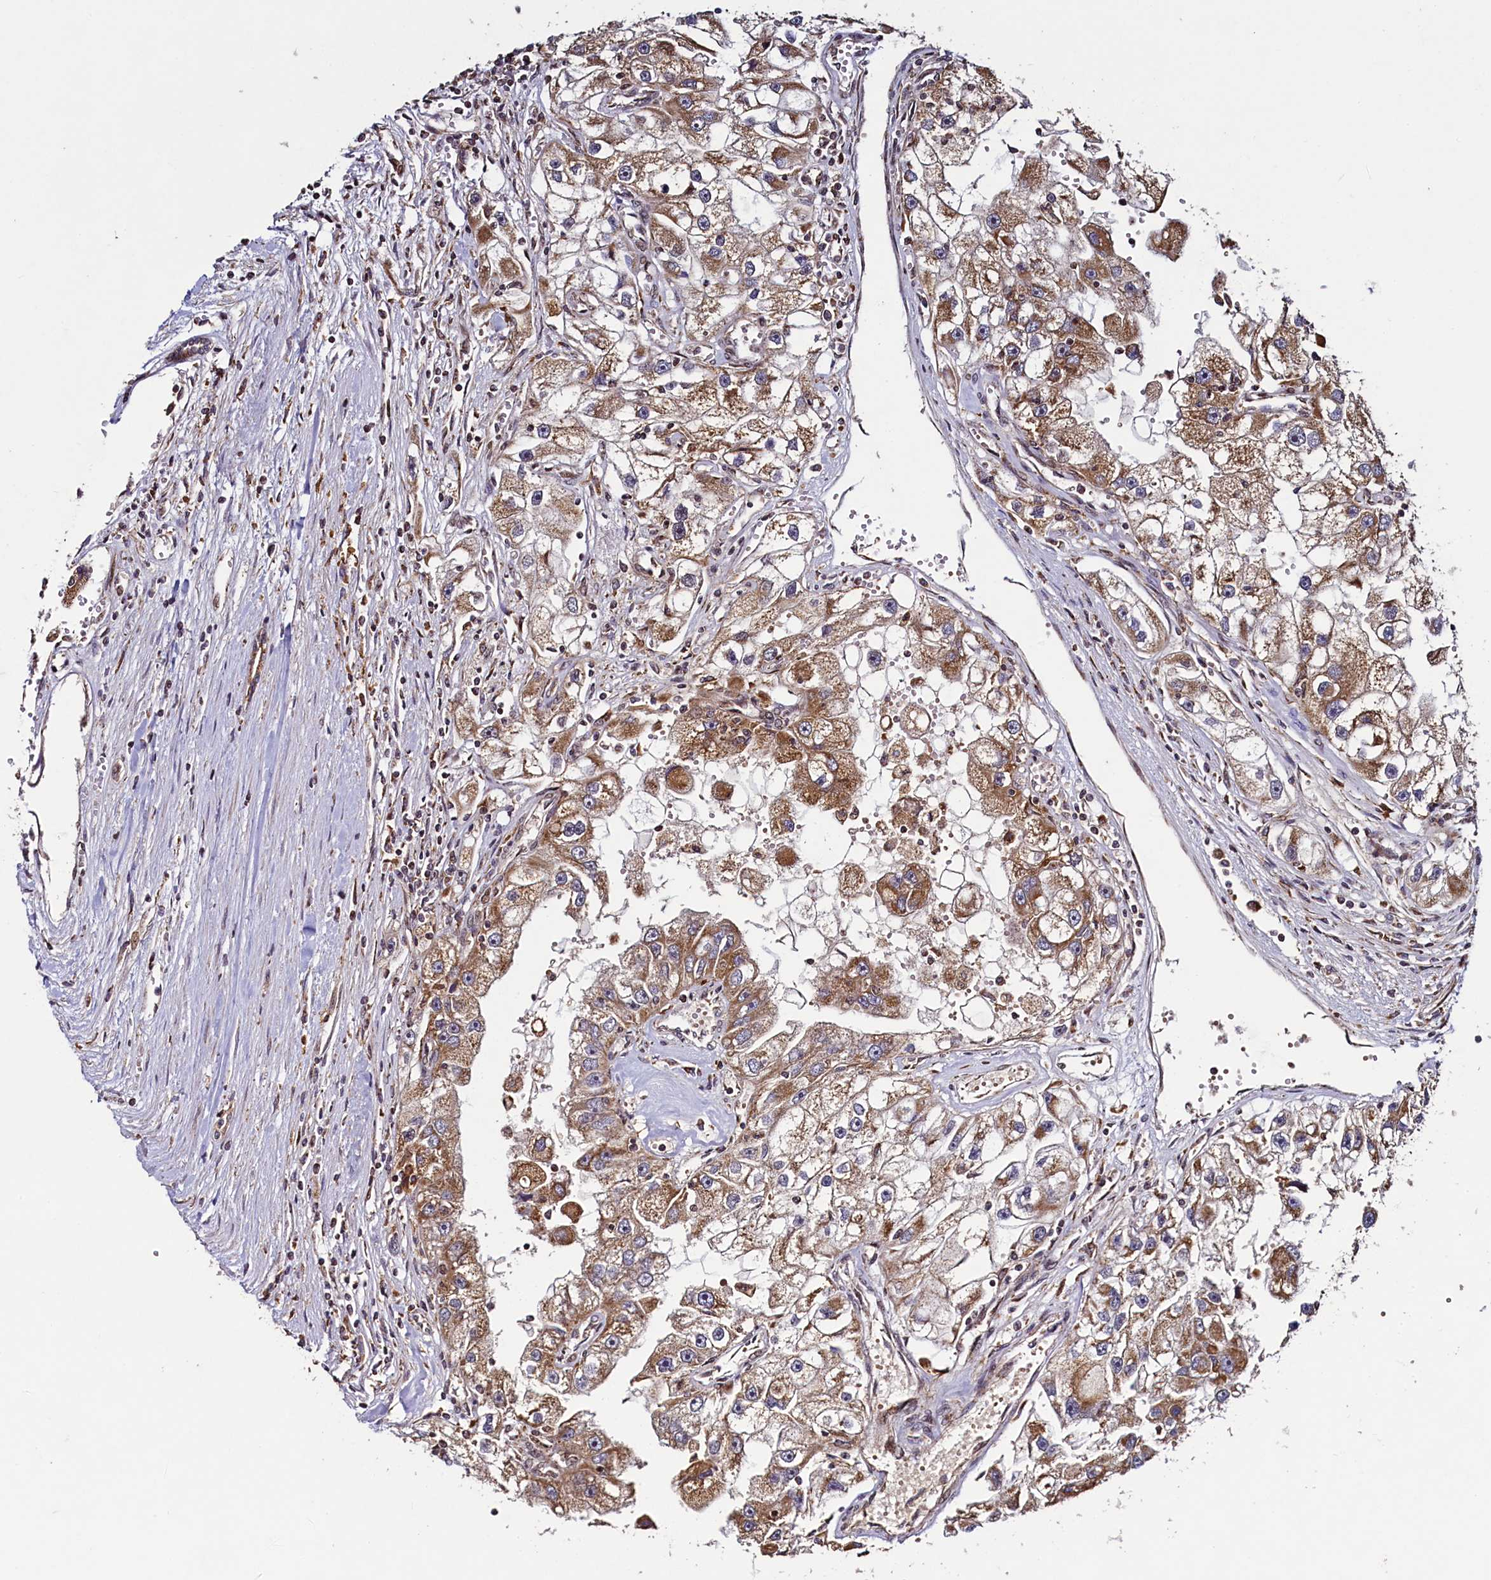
{"staining": {"intensity": "moderate", "quantity": ">75%", "location": "cytoplasmic/membranous"}, "tissue": "renal cancer", "cell_type": "Tumor cells", "image_type": "cancer", "snomed": [{"axis": "morphology", "description": "Adenocarcinoma, NOS"}, {"axis": "topography", "description": "Kidney"}], "caption": "The histopathology image exhibits immunohistochemical staining of renal cancer. There is moderate cytoplasmic/membranous positivity is seen in approximately >75% of tumor cells.", "gene": "ZNF577", "patient": {"sex": "male", "age": 63}}